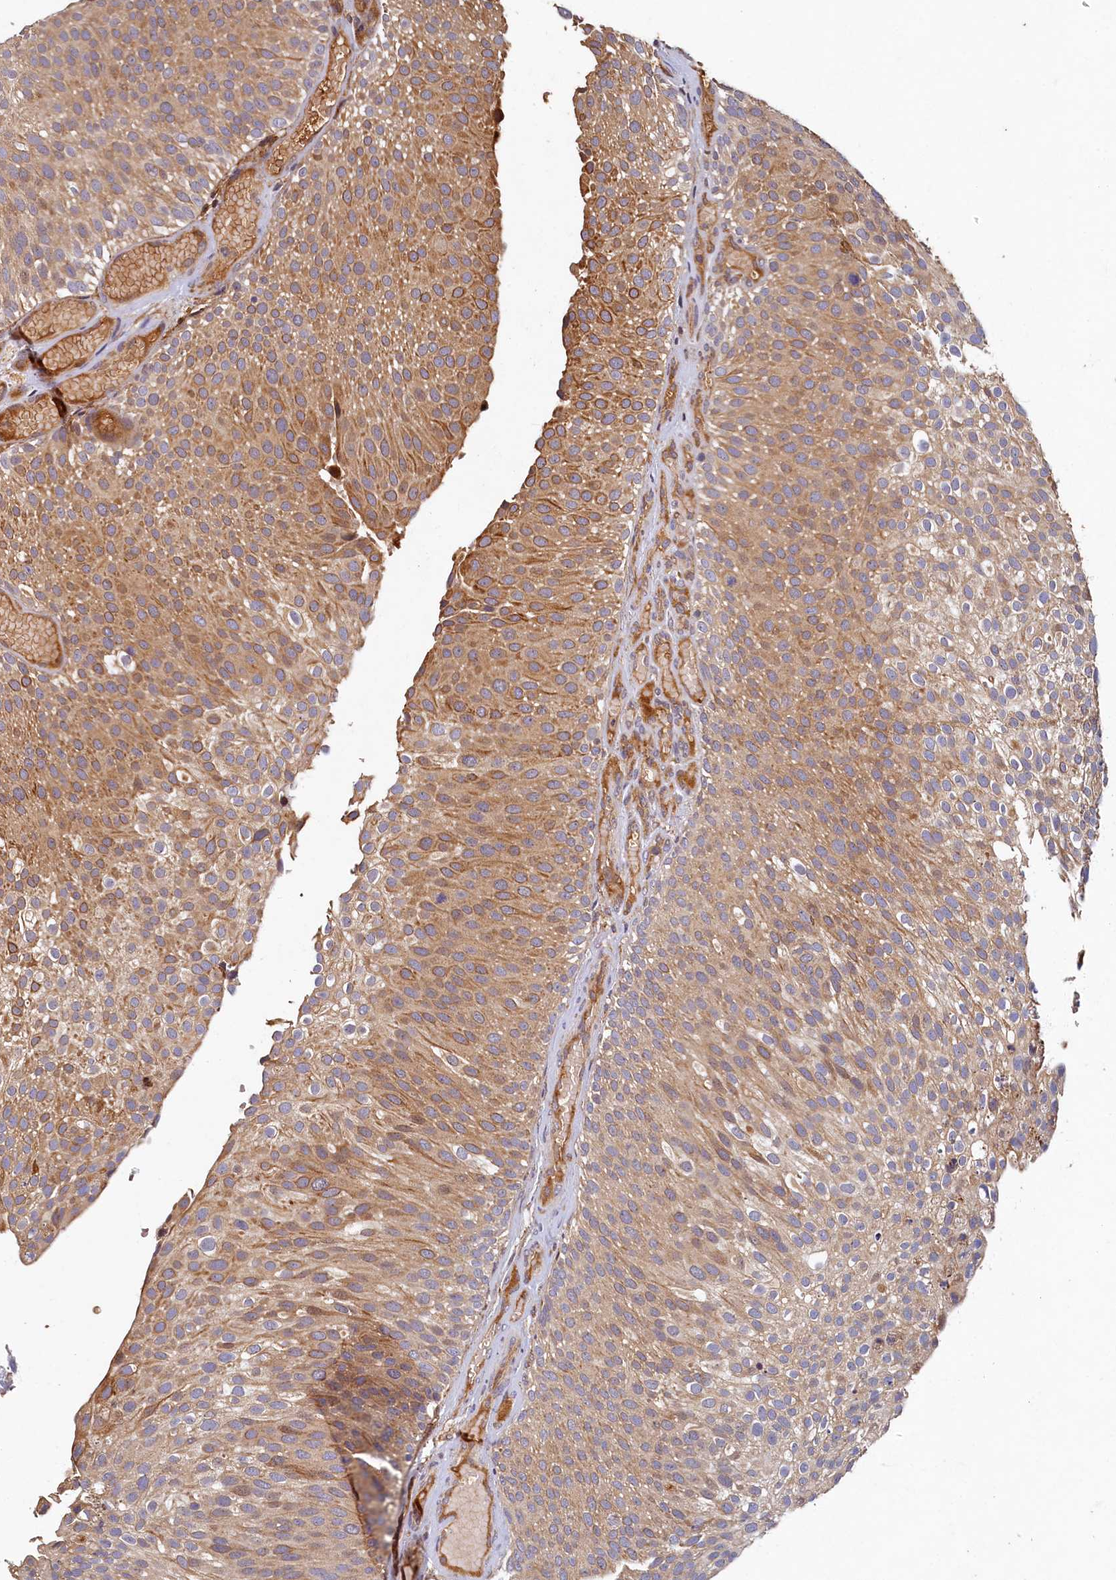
{"staining": {"intensity": "moderate", "quantity": ">75%", "location": "cytoplasmic/membranous"}, "tissue": "urothelial cancer", "cell_type": "Tumor cells", "image_type": "cancer", "snomed": [{"axis": "morphology", "description": "Urothelial carcinoma, Low grade"}, {"axis": "topography", "description": "Urinary bladder"}], "caption": "Urothelial cancer tissue shows moderate cytoplasmic/membranous expression in about >75% of tumor cells, visualized by immunohistochemistry. The staining was performed using DAB (3,3'-diaminobenzidine), with brown indicating positive protein expression. Nuclei are stained blue with hematoxylin.", "gene": "LCMT2", "patient": {"sex": "male", "age": 78}}